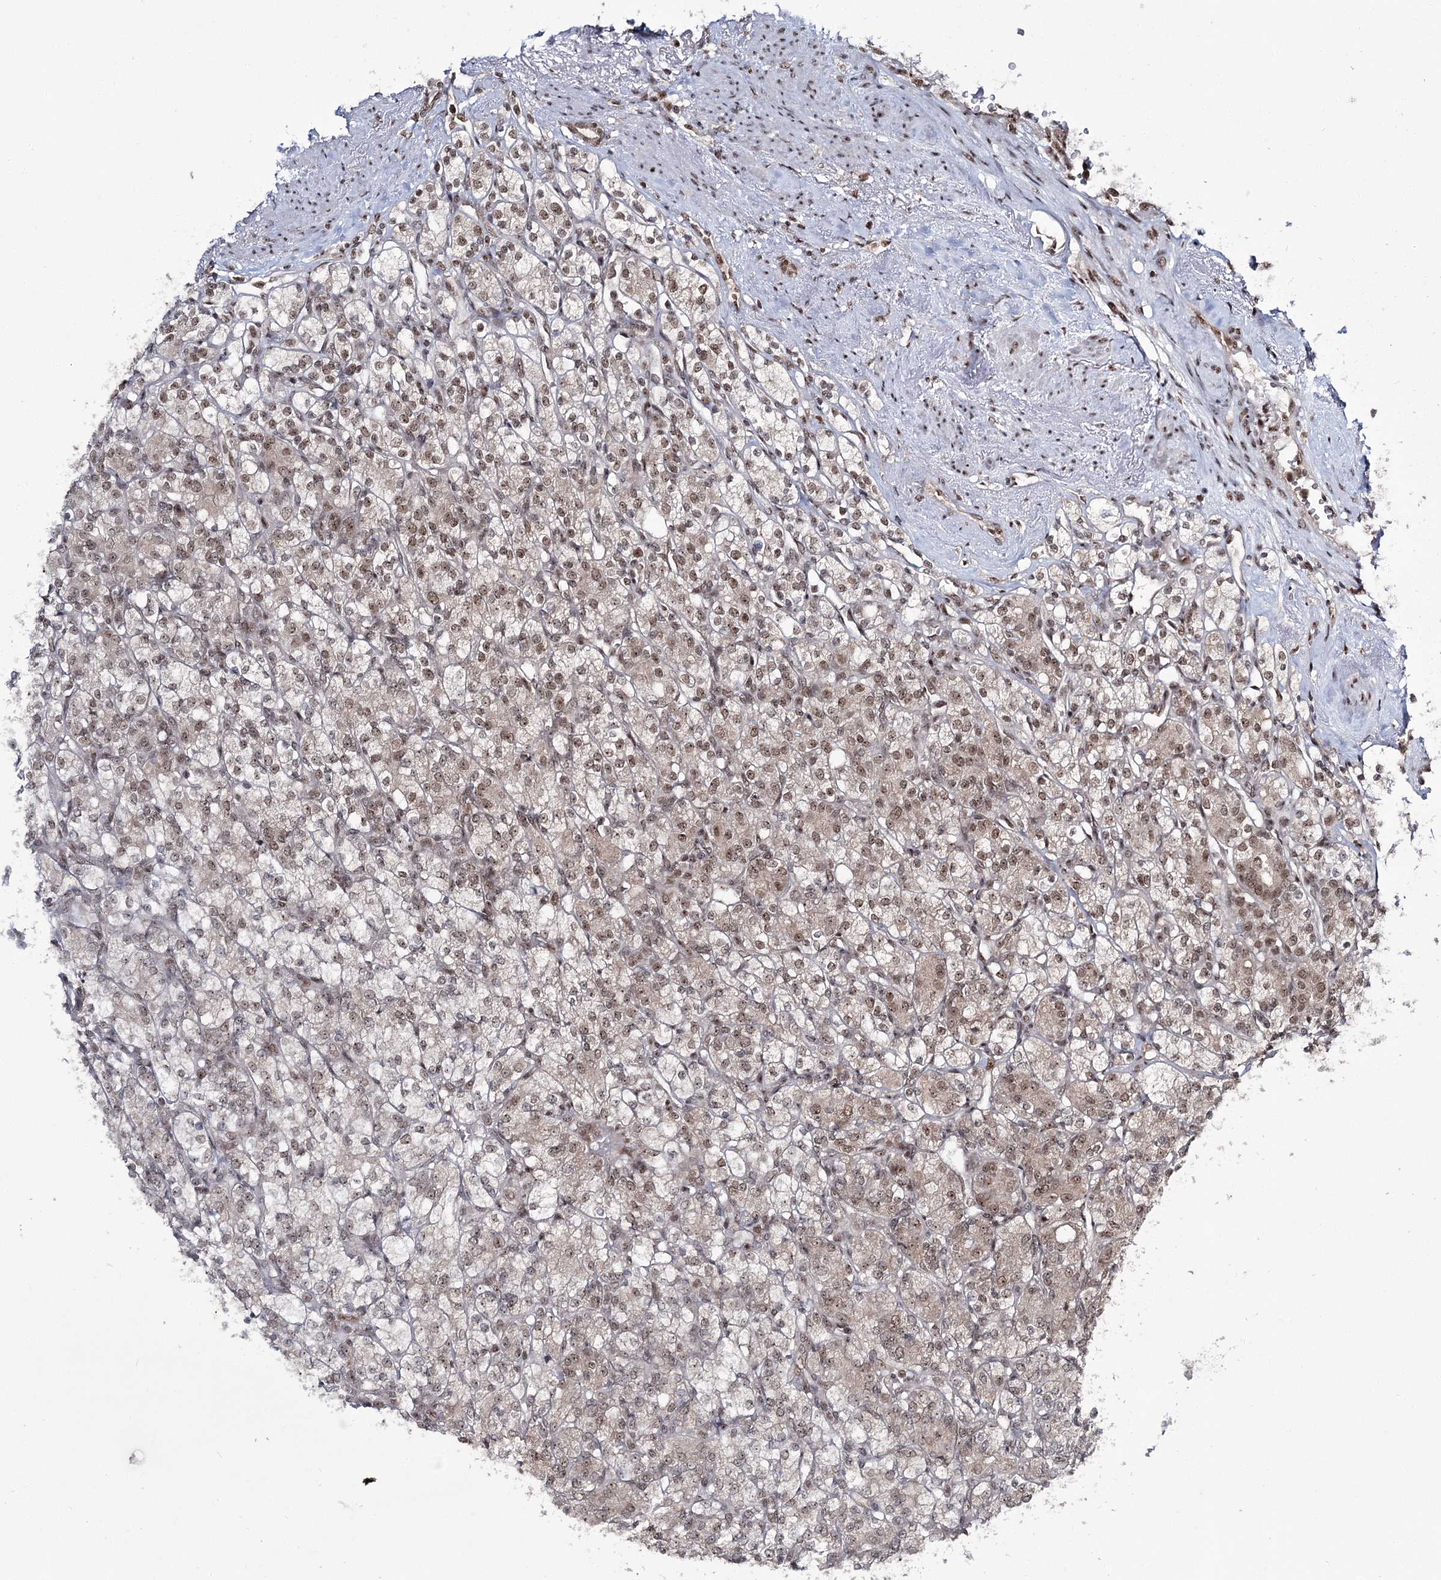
{"staining": {"intensity": "weak", "quantity": ">75%", "location": "cytoplasmic/membranous,nuclear"}, "tissue": "renal cancer", "cell_type": "Tumor cells", "image_type": "cancer", "snomed": [{"axis": "morphology", "description": "Adenocarcinoma, NOS"}, {"axis": "topography", "description": "Kidney"}], "caption": "A high-resolution micrograph shows IHC staining of renal cancer, which reveals weak cytoplasmic/membranous and nuclear positivity in about >75% of tumor cells.", "gene": "ERCC3", "patient": {"sex": "male", "age": 77}}